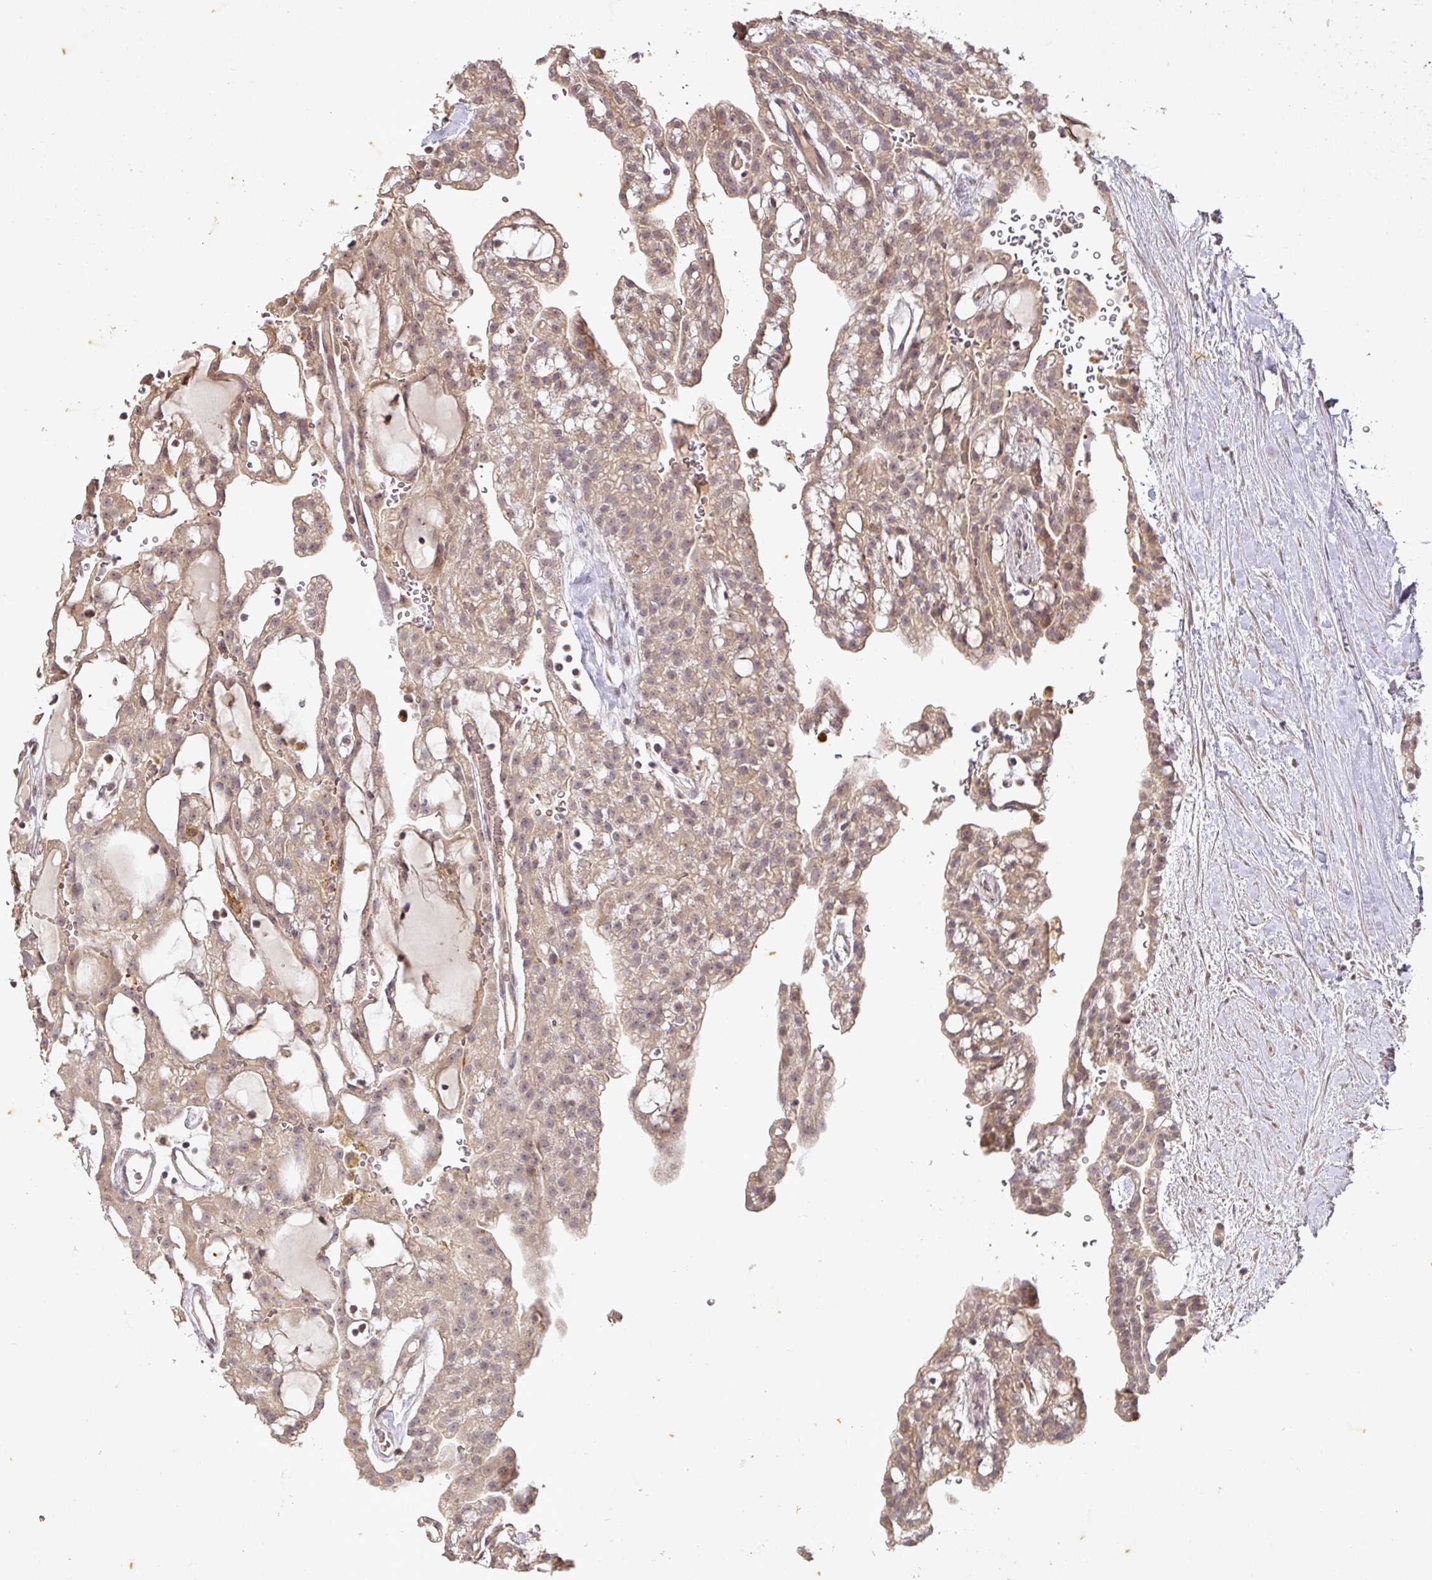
{"staining": {"intensity": "weak", "quantity": ">75%", "location": "cytoplasmic/membranous,nuclear"}, "tissue": "renal cancer", "cell_type": "Tumor cells", "image_type": "cancer", "snomed": [{"axis": "morphology", "description": "Adenocarcinoma, NOS"}, {"axis": "topography", "description": "Kidney"}], "caption": "Protein staining of renal adenocarcinoma tissue displays weak cytoplasmic/membranous and nuclear positivity in about >75% of tumor cells.", "gene": "CAPN5", "patient": {"sex": "male", "age": 63}}